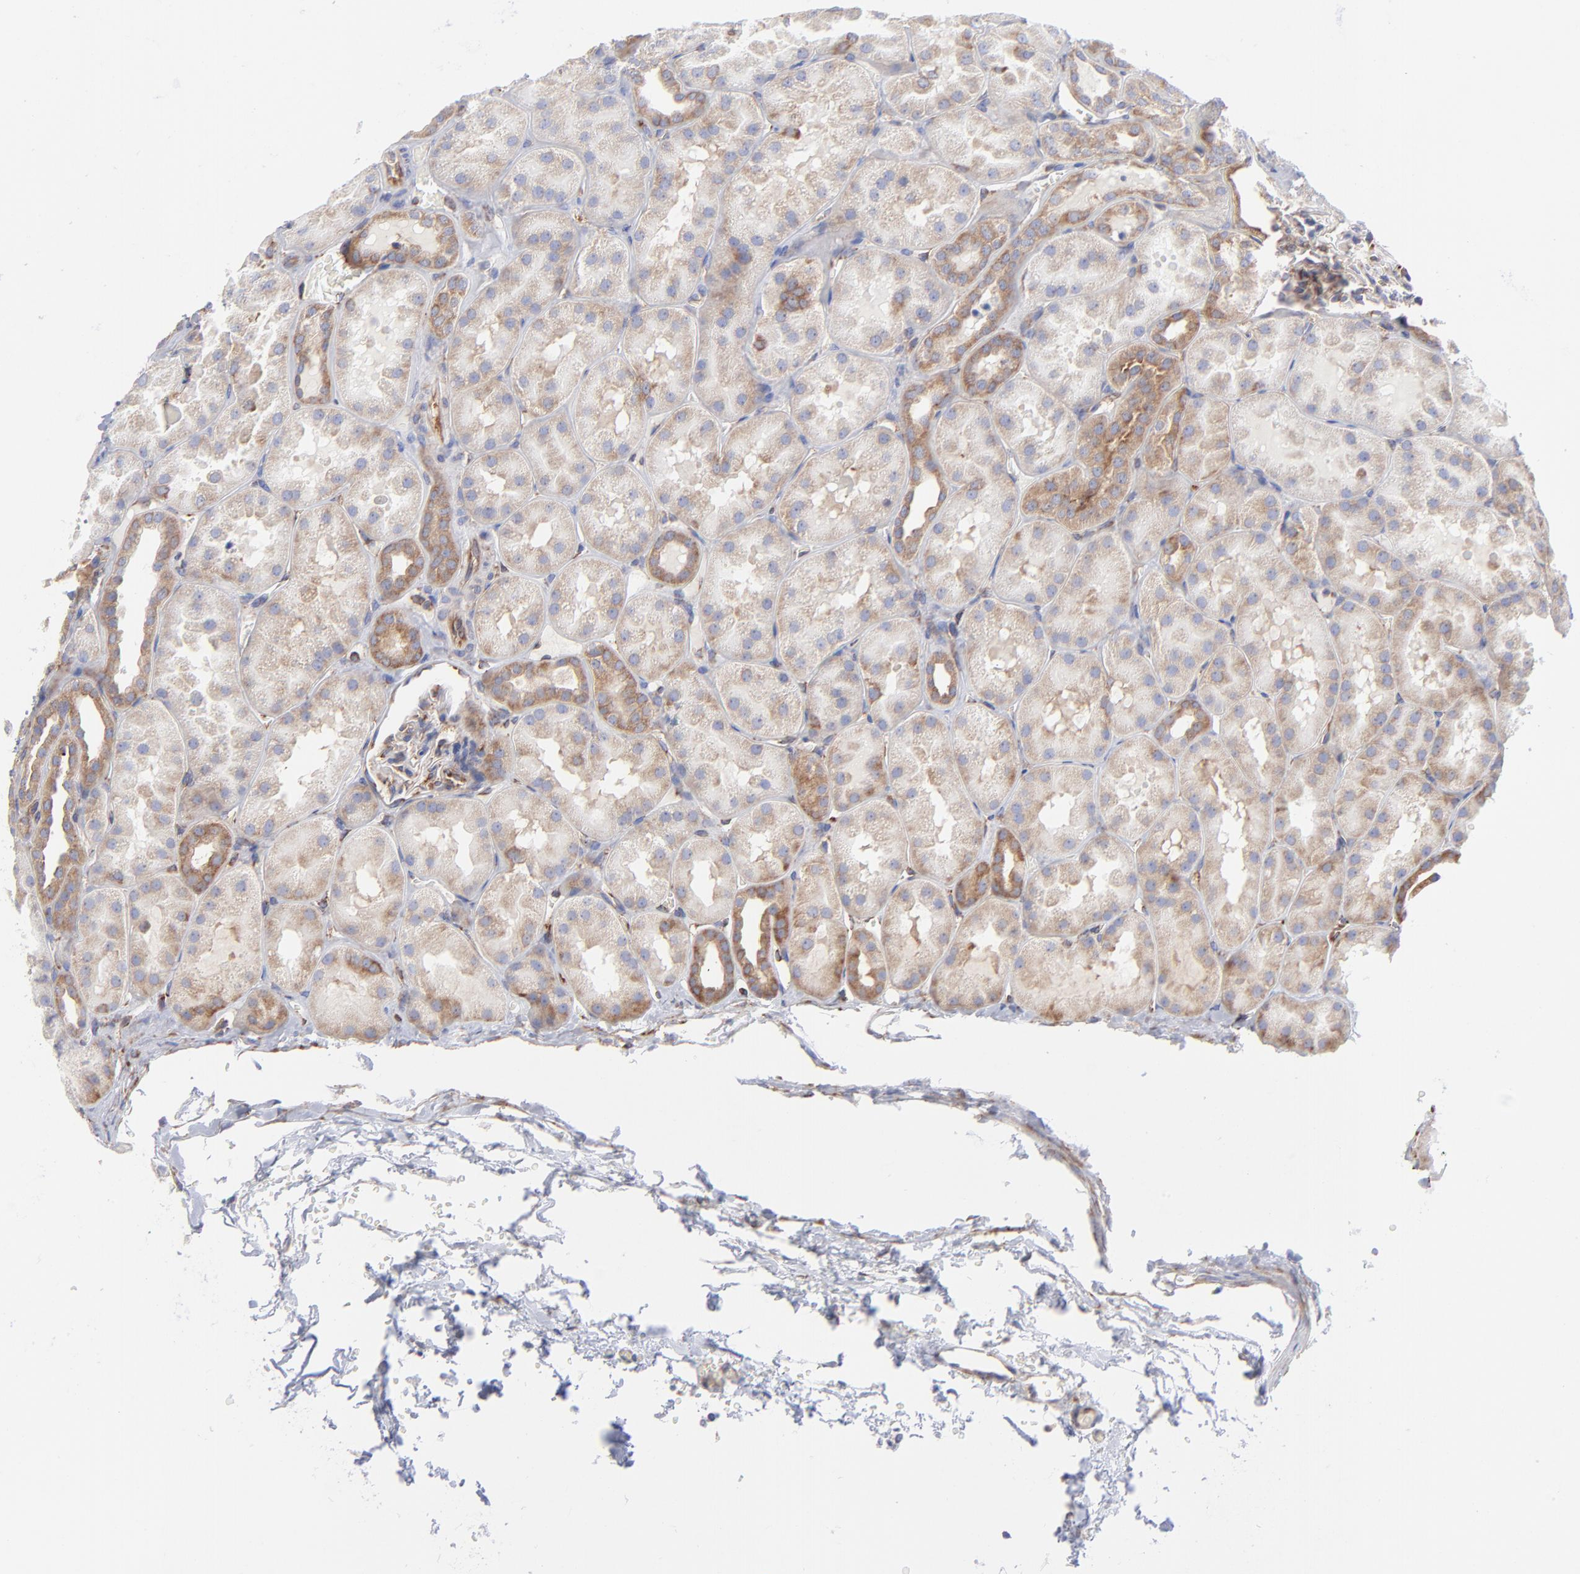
{"staining": {"intensity": "weak", "quantity": "<25%", "location": "cytoplasmic/membranous"}, "tissue": "kidney", "cell_type": "Cells in glomeruli", "image_type": "normal", "snomed": [{"axis": "morphology", "description": "Normal tissue, NOS"}, {"axis": "topography", "description": "Kidney"}], "caption": "Immunohistochemistry (IHC) photomicrograph of unremarkable kidney: human kidney stained with DAB reveals no significant protein expression in cells in glomeruli. (DAB (3,3'-diaminobenzidine) immunohistochemistry (IHC), high magnification).", "gene": "EIF2AK2", "patient": {"sex": "male", "age": 28}}